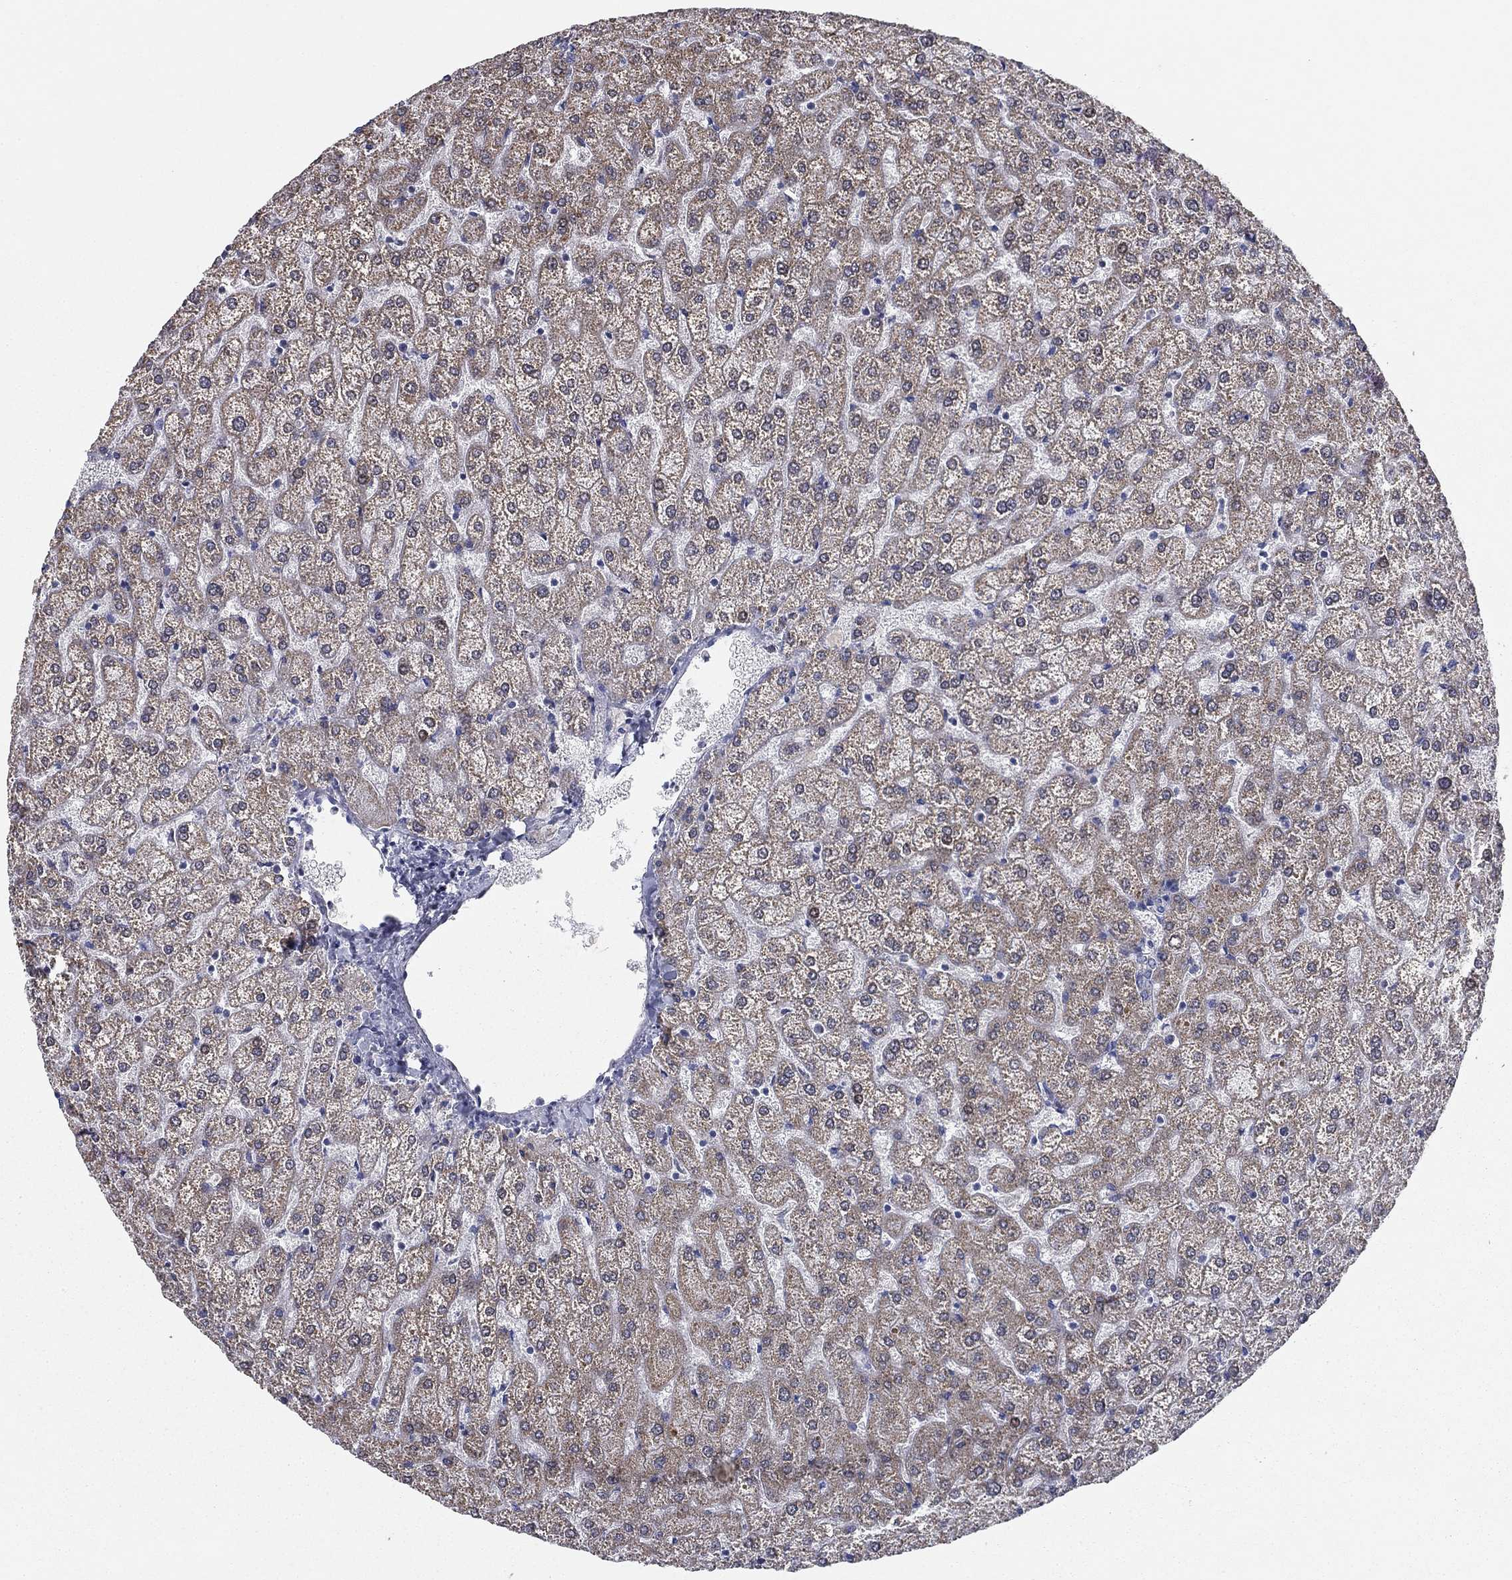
{"staining": {"intensity": "negative", "quantity": "none", "location": "none"}, "tissue": "liver", "cell_type": "Cholangiocytes", "image_type": "normal", "snomed": [{"axis": "morphology", "description": "Normal tissue, NOS"}, {"axis": "topography", "description": "Liver"}], "caption": "Immunohistochemistry (IHC) of normal liver displays no staining in cholangiocytes. The staining was performed using DAB (3,3'-diaminobenzidine) to visualize the protein expression in brown, while the nuclei were stained in blue with hematoxylin (Magnification: 20x).", "gene": "SLC2A9", "patient": {"sex": "female", "age": 32}}